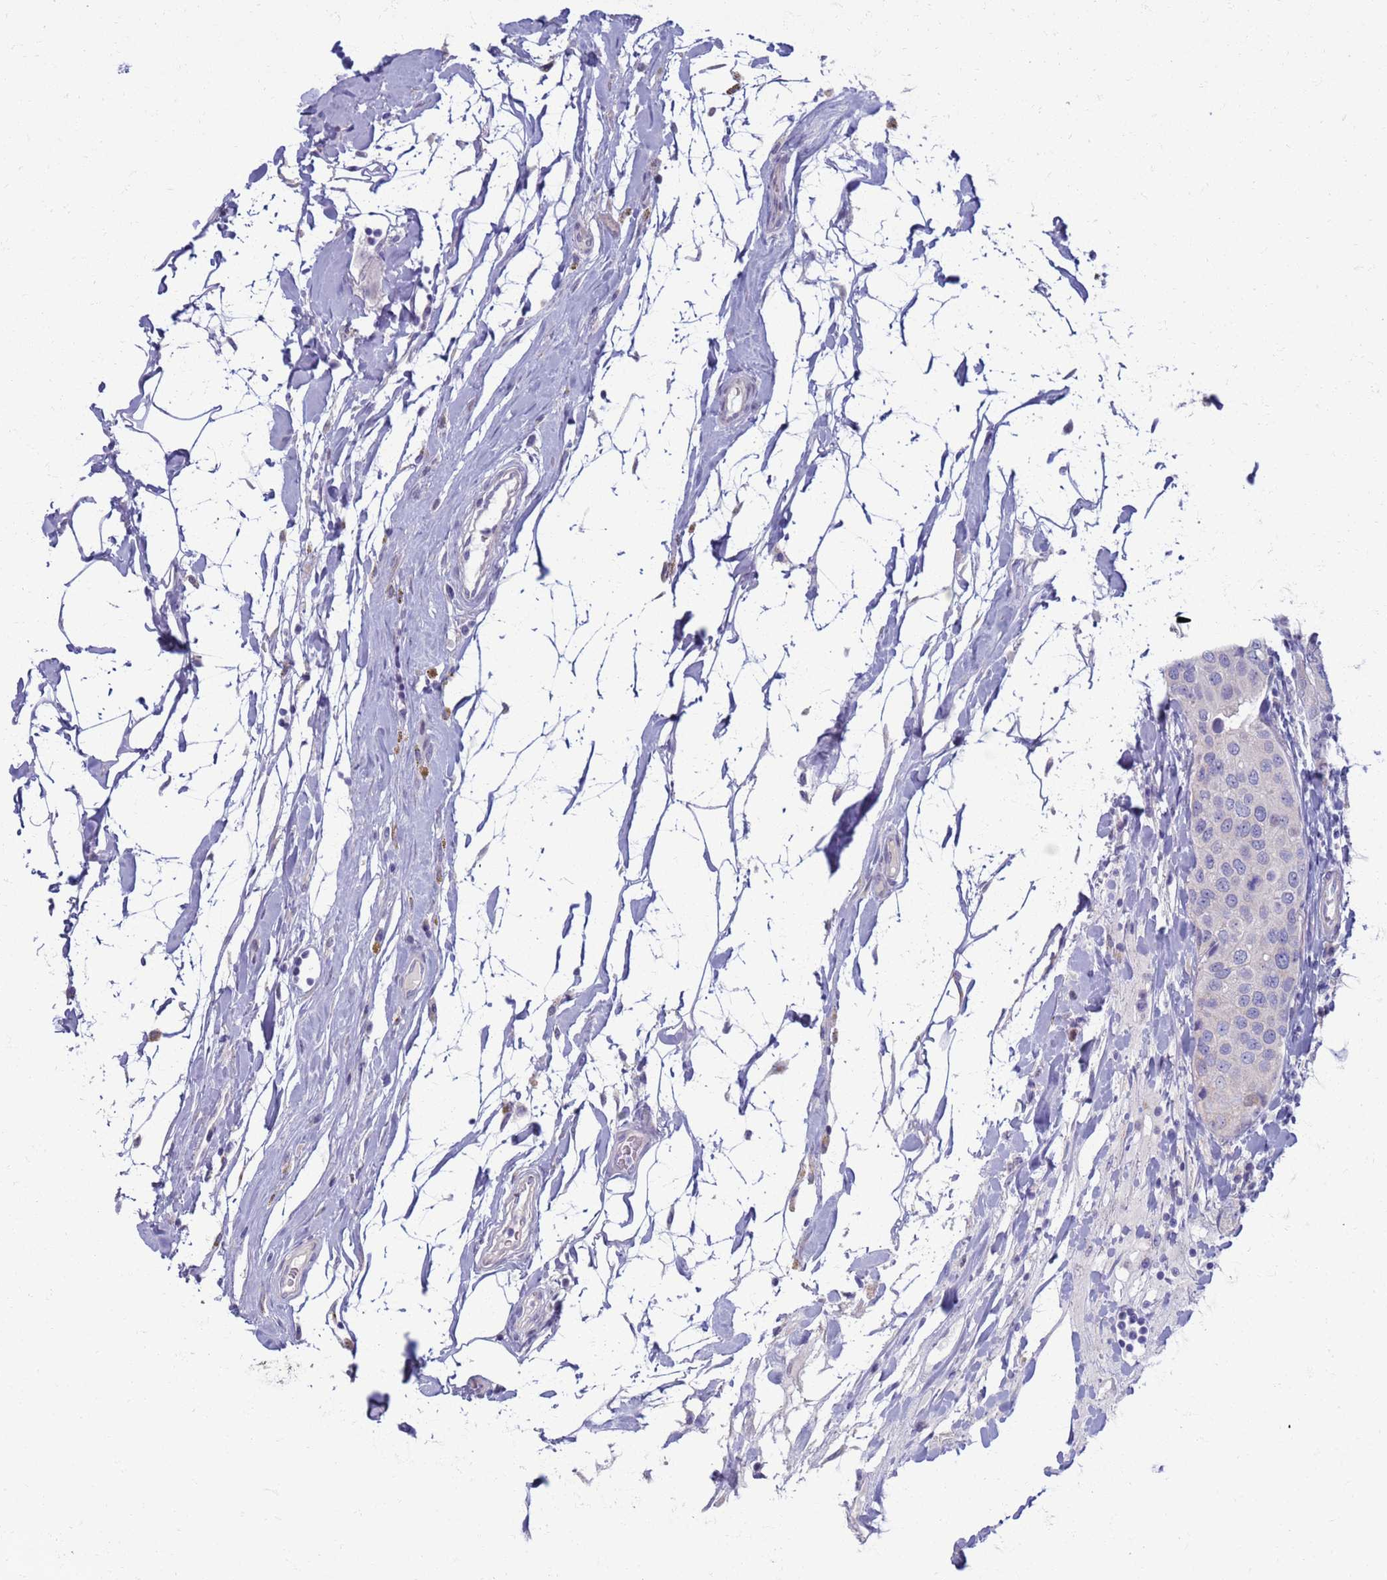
{"staining": {"intensity": "negative", "quantity": "none", "location": "none"}, "tissue": "breast cancer", "cell_type": "Tumor cells", "image_type": "cancer", "snomed": [{"axis": "morphology", "description": "Duct carcinoma"}, {"axis": "topography", "description": "Breast"}], "caption": "Immunohistochemistry (IHC) micrograph of neoplastic tissue: human breast cancer stained with DAB displays no significant protein expression in tumor cells. (DAB (3,3'-diaminobenzidine) IHC, high magnification).", "gene": "CLCA2", "patient": {"sex": "female", "age": 55}}